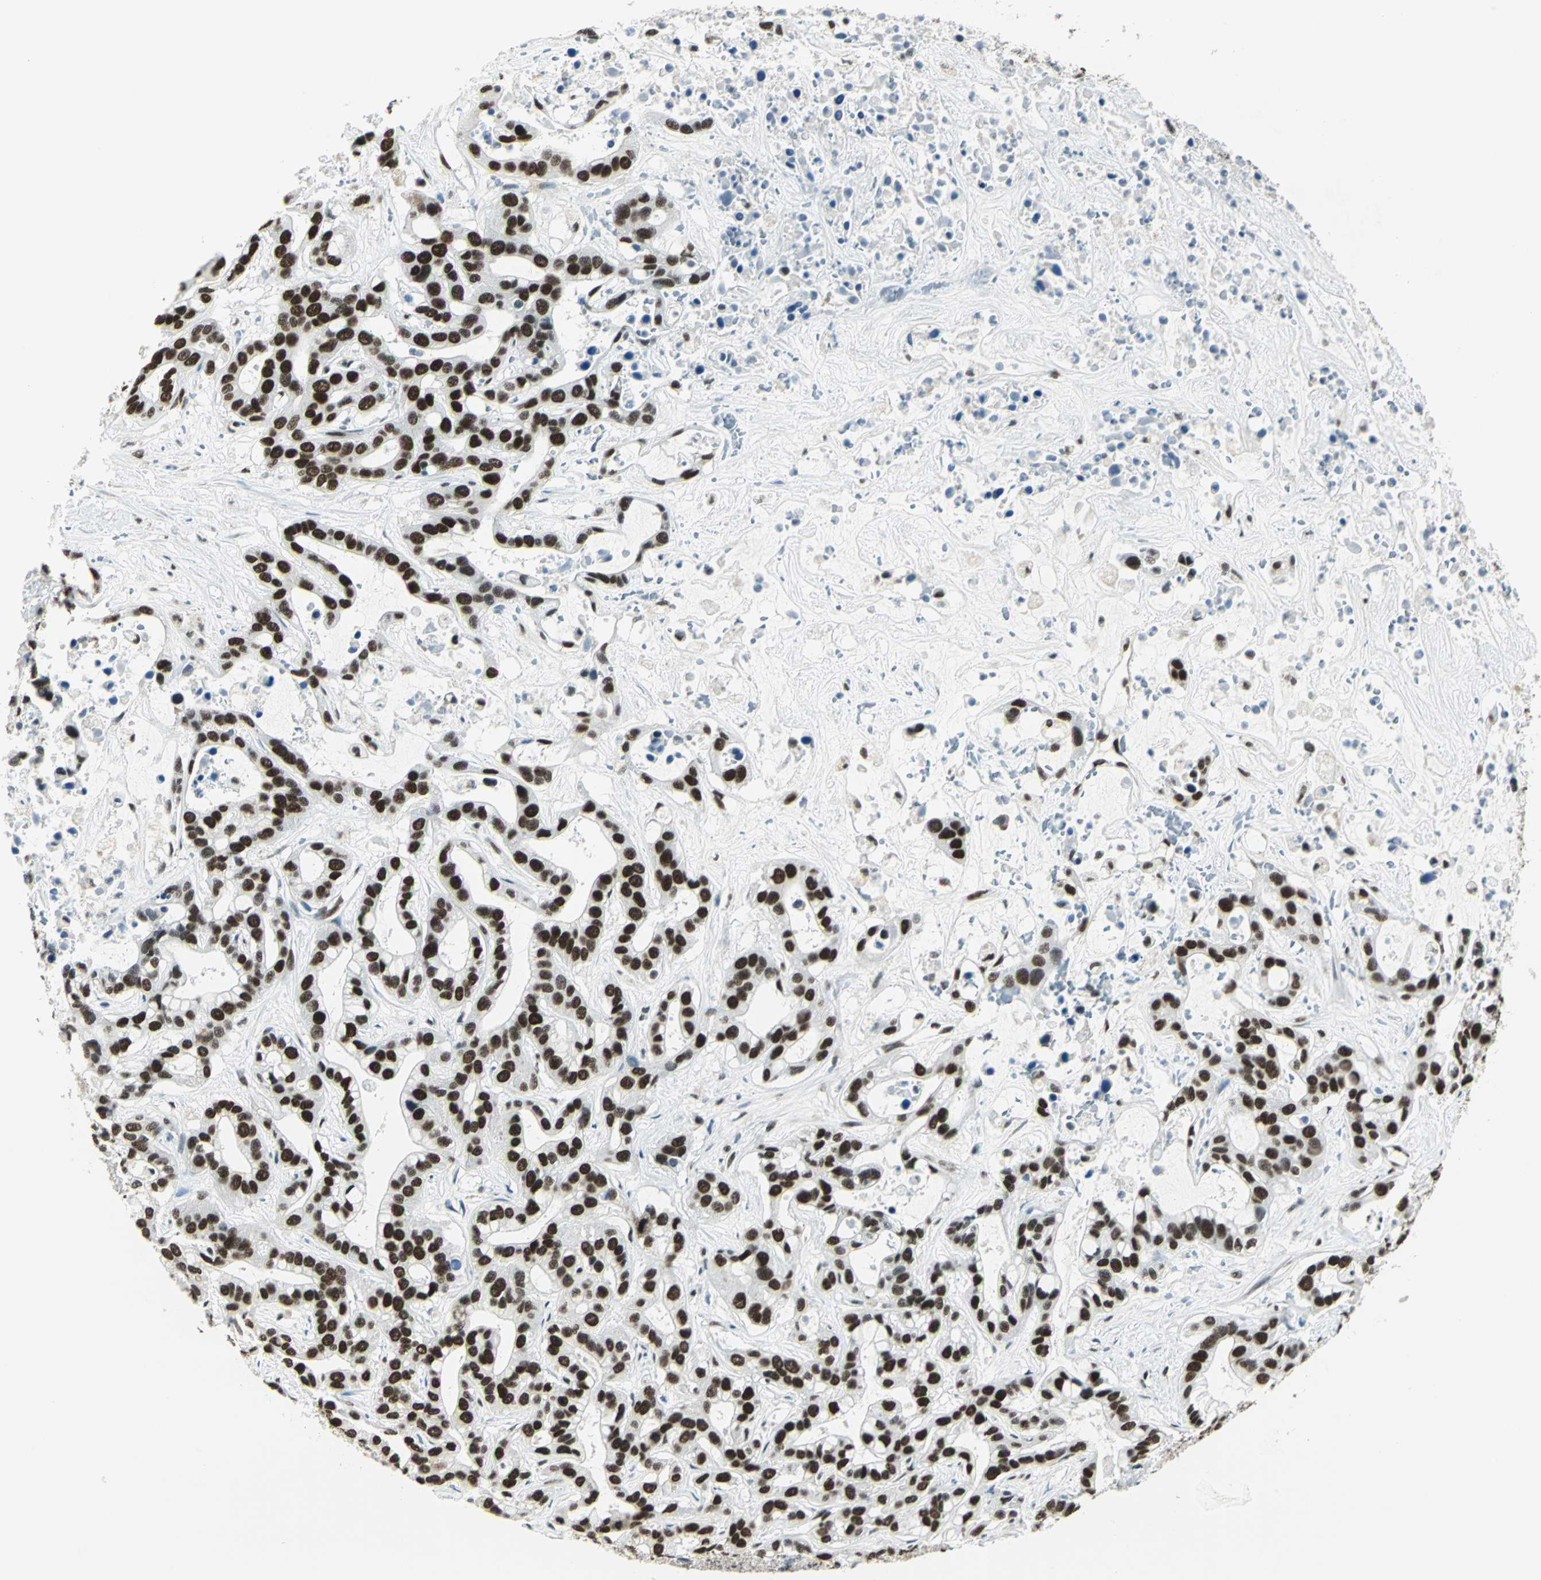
{"staining": {"intensity": "strong", "quantity": ">75%", "location": "nuclear"}, "tissue": "liver cancer", "cell_type": "Tumor cells", "image_type": "cancer", "snomed": [{"axis": "morphology", "description": "Cholangiocarcinoma"}, {"axis": "topography", "description": "Liver"}], "caption": "High-power microscopy captured an IHC histopathology image of cholangiocarcinoma (liver), revealing strong nuclear positivity in about >75% of tumor cells.", "gene": "ADNP", "patient": {"sex": "female", "age": 65}}